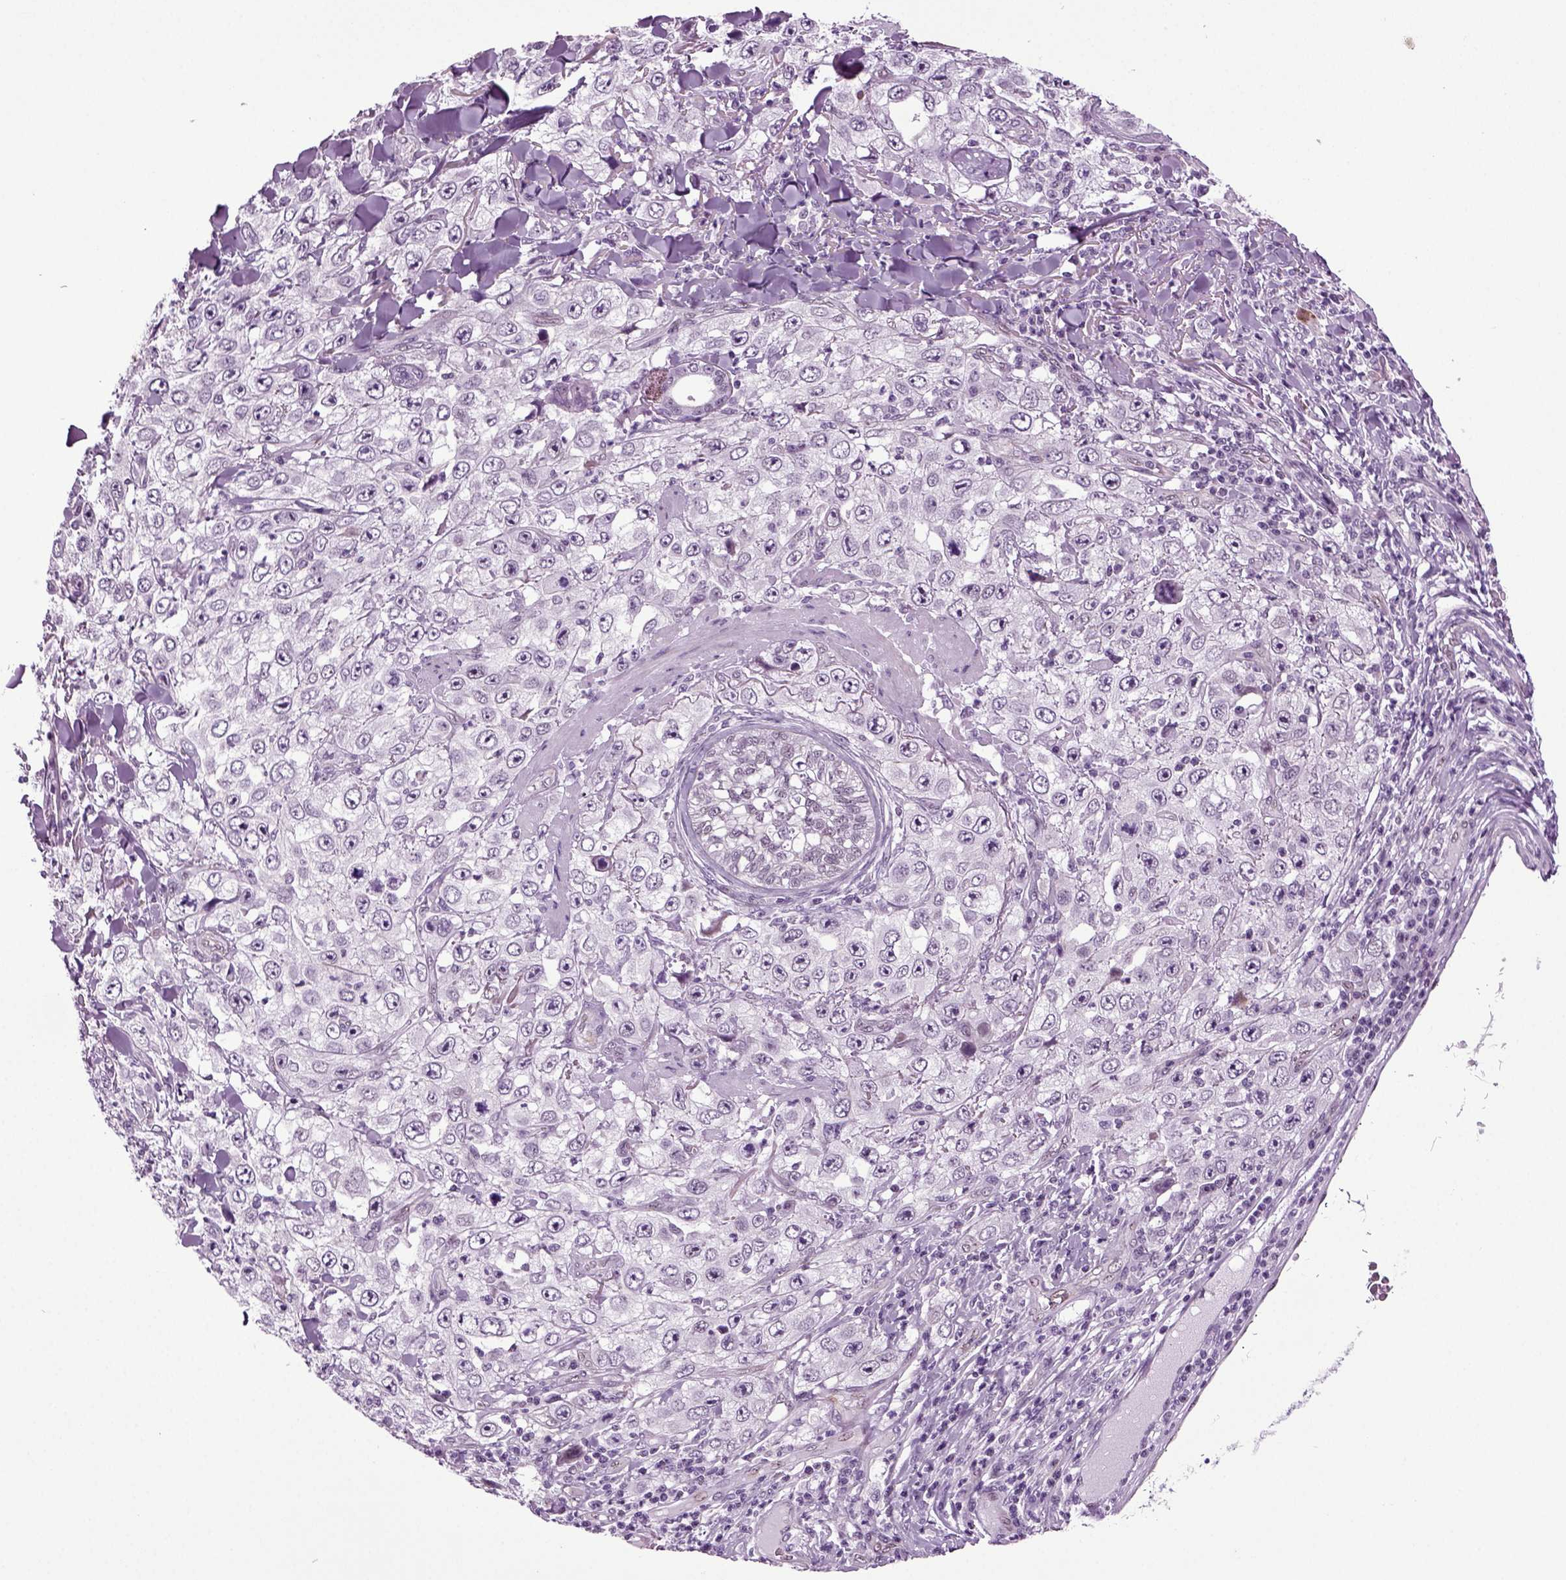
{"staining": {"intensity": "negative", "quantity": "none", "location": "none"}, "tissue": "skin cancer", "cell_type": "Tumor cells", "image_type": "cancer", "snomed": [{"axis": "morphology", "description": "Squamous cell carcinoma, NOS"}, {"axis": "topography", "description": "Skin"}], "caption": "This is an immunohistochemistry (IHC) histopathology image of skin squamous cell carcinoma. There is no expression in tumor cells.", "gene": "RFX3", "patient": {"sex": "male", "age": 82}}